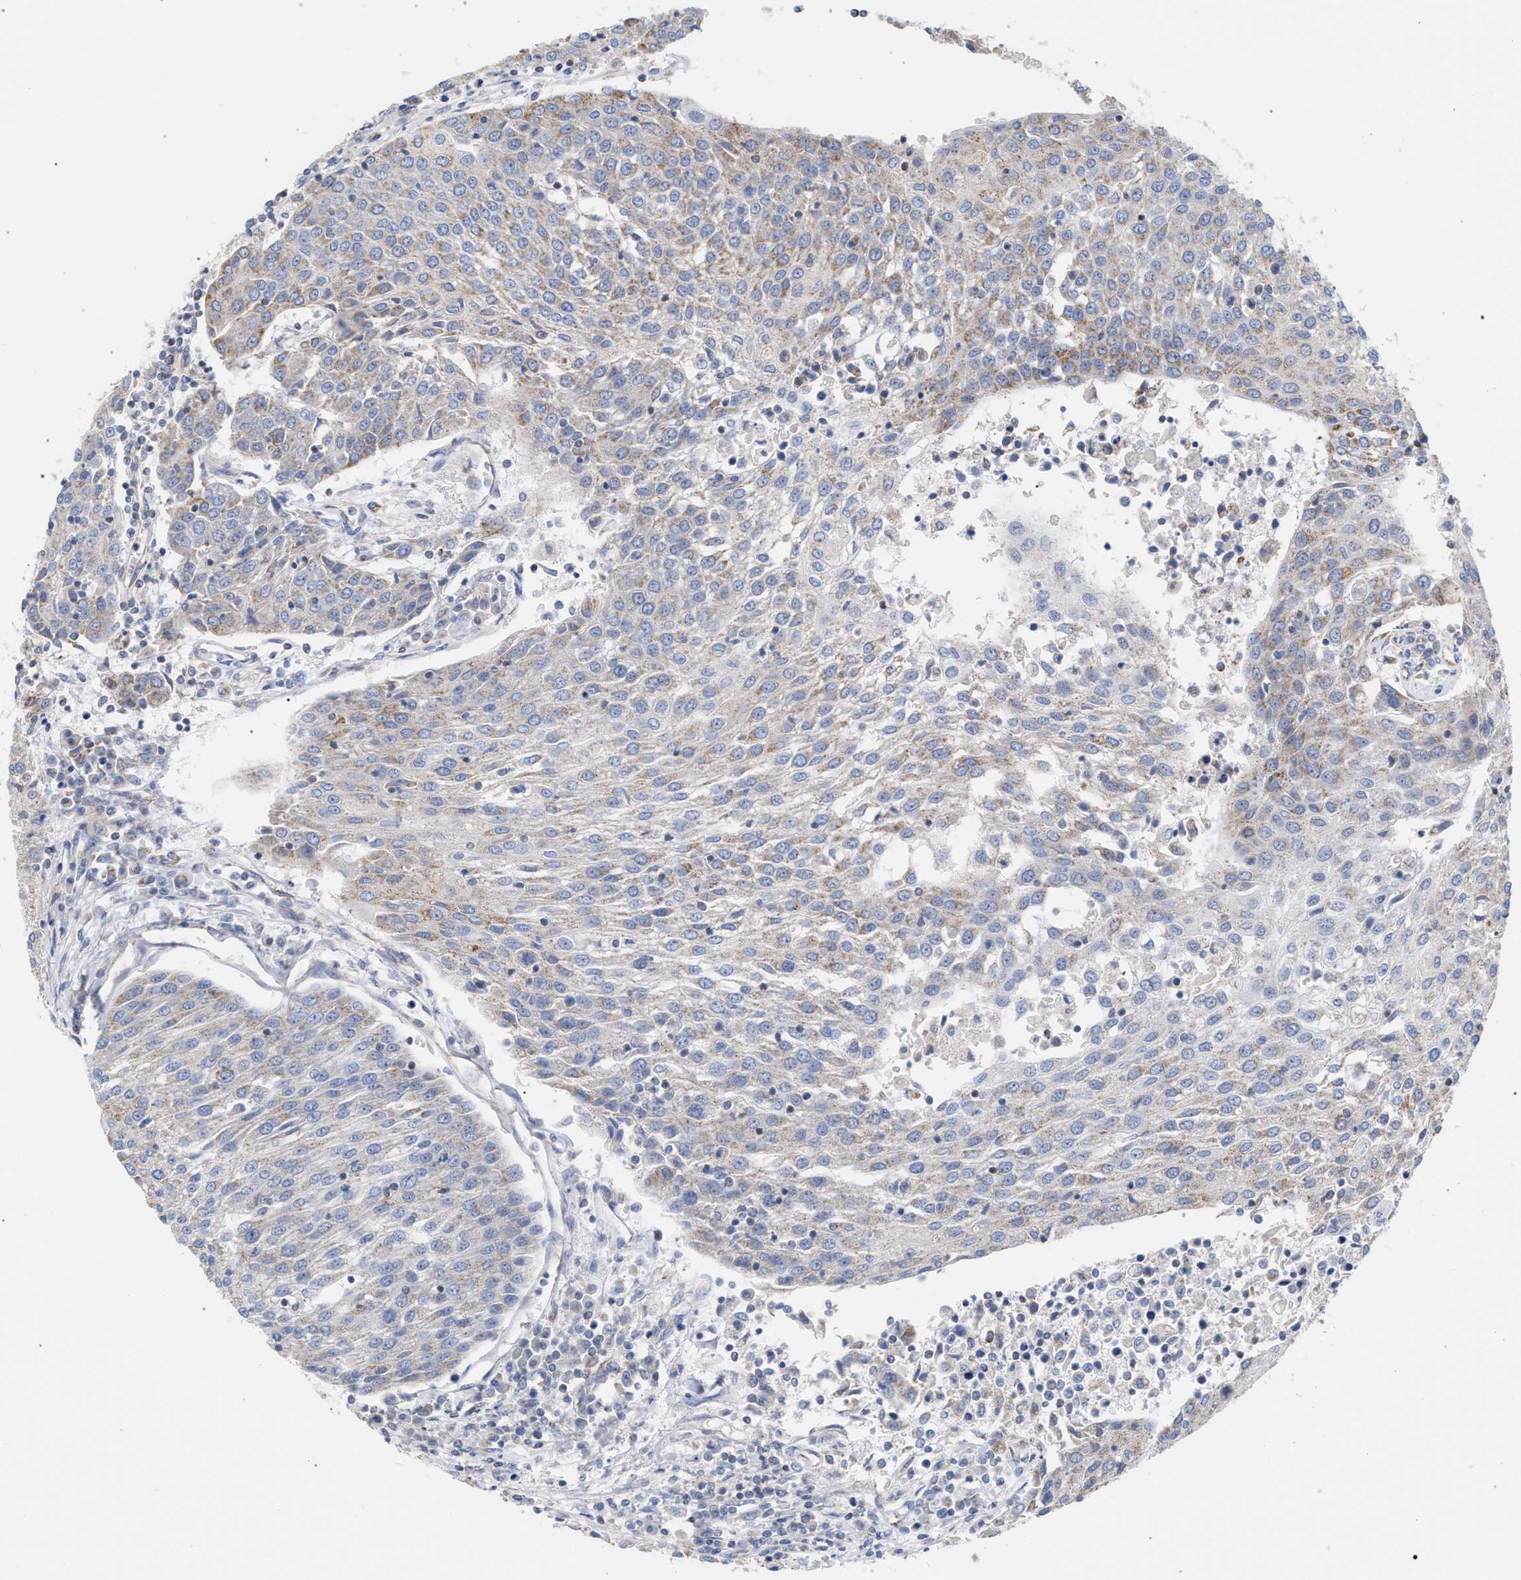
{"staining": {"intensity": "moderate", "quantity": ">75%", "location": "cytoplasmic/membranous"}, "tissue": "urothelial cancer", "cell_type": "Tumor cells", "image_type": "cancer", "snomed": [{"axis": "morphology", "description": "Urothelial carcinoma, High grade"}, {"axis": "topography", "description": "Urinary bladder"}], "caption": "Urothelial cancer stained for a protein (brown) displays moderate cytoplasmic/membranous positive staining in about >75% of tumor cells.", "gene": "ECI2", "patient": {"sex": "female", "age": 85}}